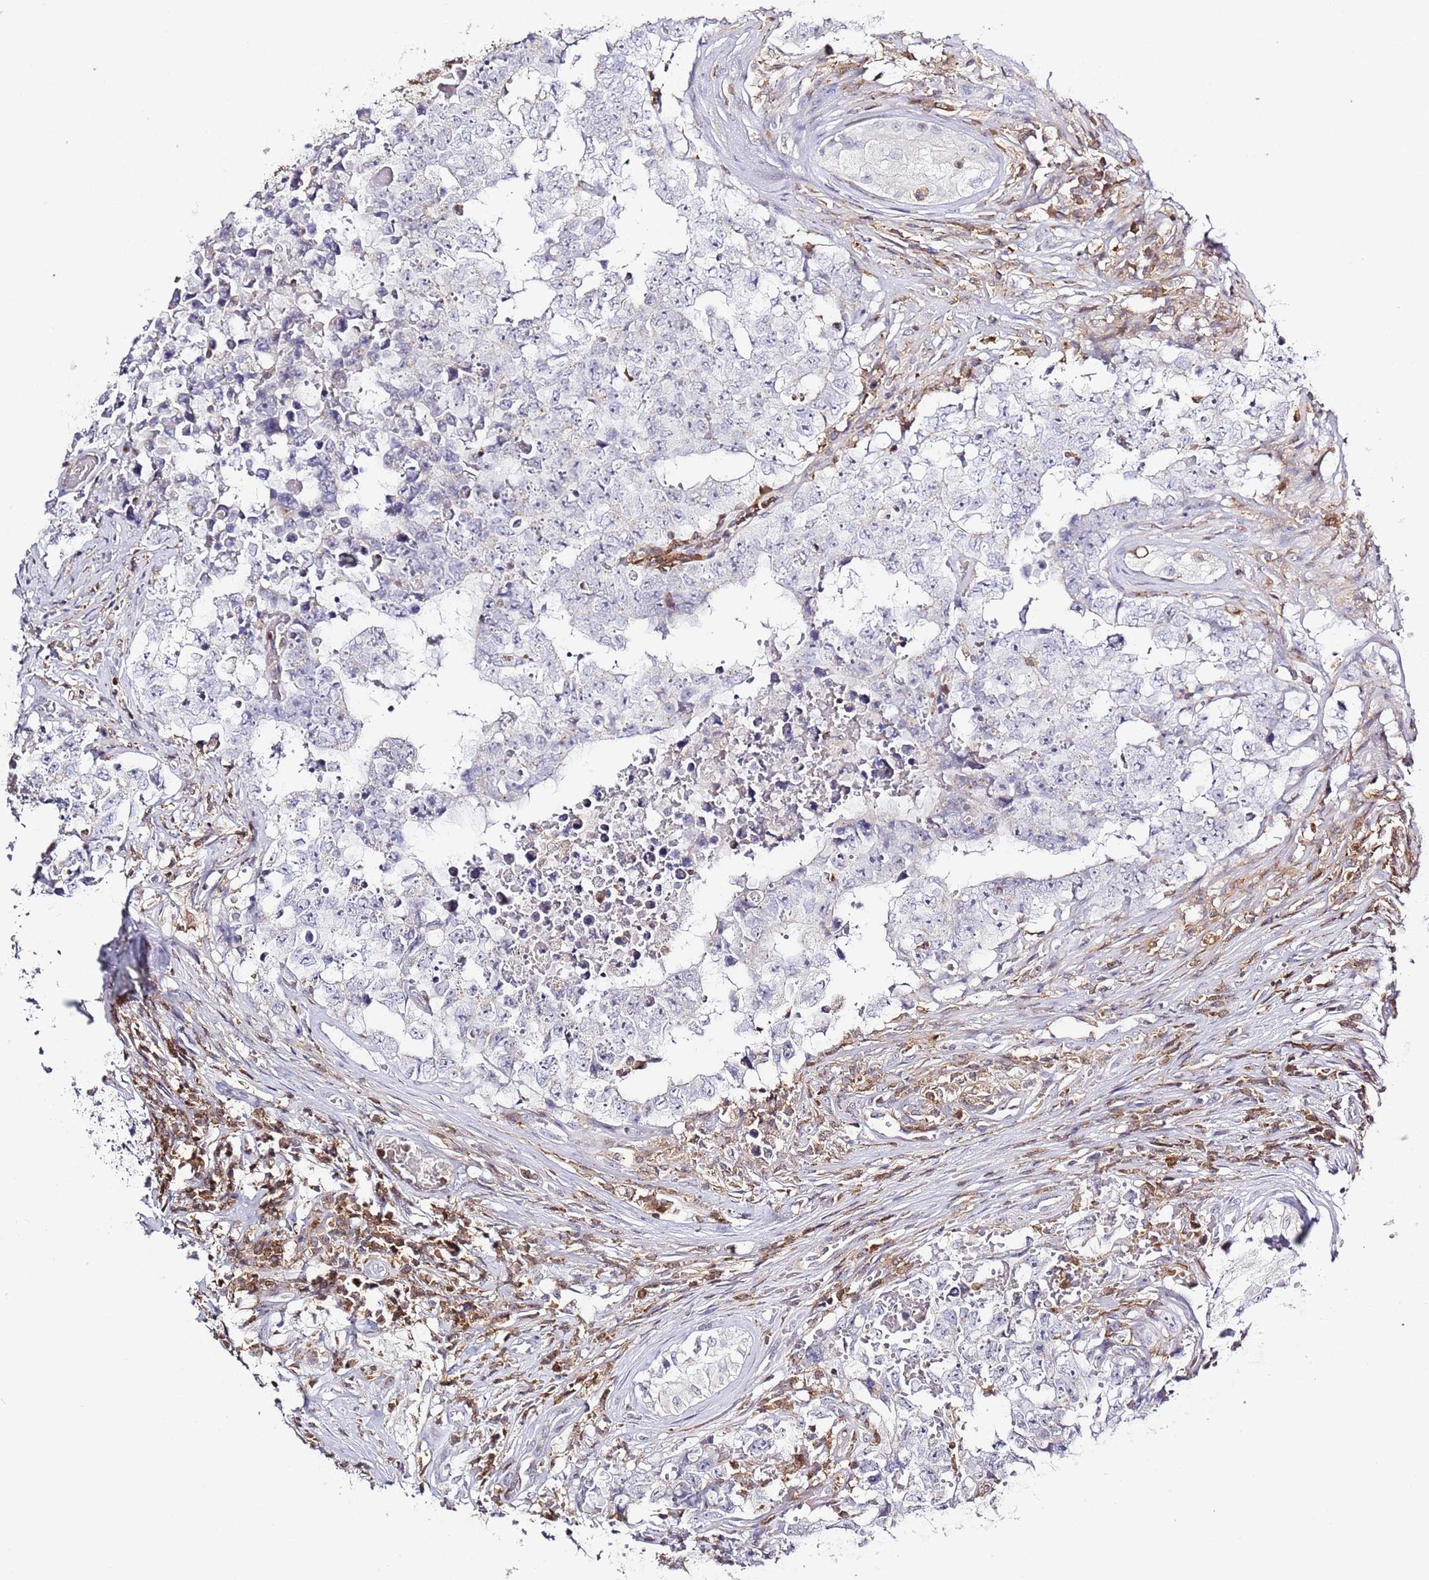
{"staining": {"intensity": "negative", "quantity": "none", "location": "none"}, "tissue": "testis cancer", "cell_type": "Tumor cells", "image_type": "cancer", "snomed": [{"axis": "morphology", "description": "Normal tissue, NOS"}, {"axis": "morphology", "description": "Carcinoma, Embryonal, NOS"}, {"axis": "topography", "description": "Testis"}, {"axis": "topography", "description": "Epididymis"}], "caption": "Protein analysis of testis cancer (embryonal carcinoma) reveals no significant expression in tumor cells.", "gene": "LPXN", "patient": {"sex": "male", "age": 25}}